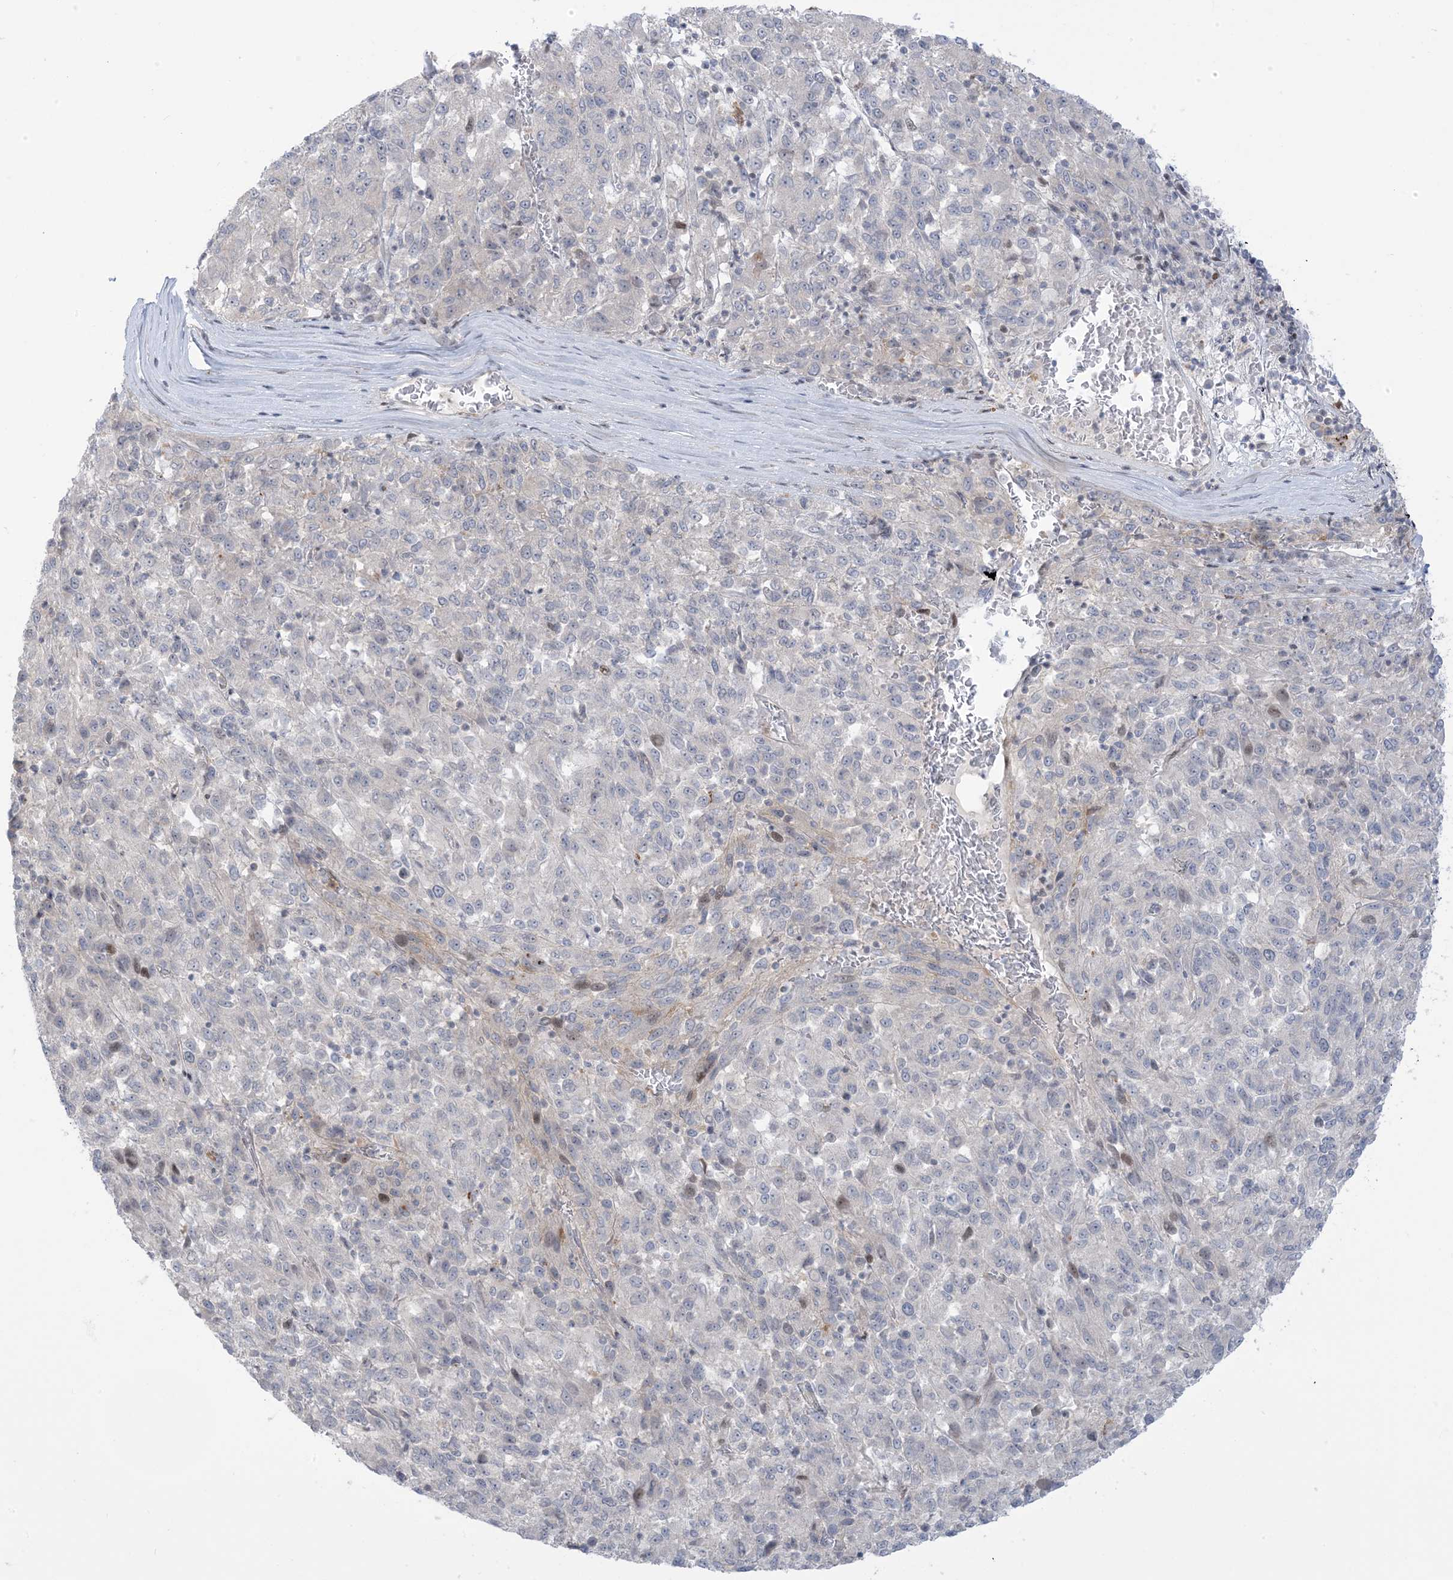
{"staining": {"intensity": "negative", "quantity": "none", "location": "none"}, "tissue": "melanoma", "cell_type": "Tumor cells", "image_type": "cancer", "snomed": [{"axis": "morphology", "description": "Malignant melanoma, Metastatic site"}, {"axis": "topography", "description": "Lung"}], "caption": "Image shows no significant protein staining in tumor cells of melanoma.", "gene": "AFTPH", "patient": {"sex": "male", "age": 64}}